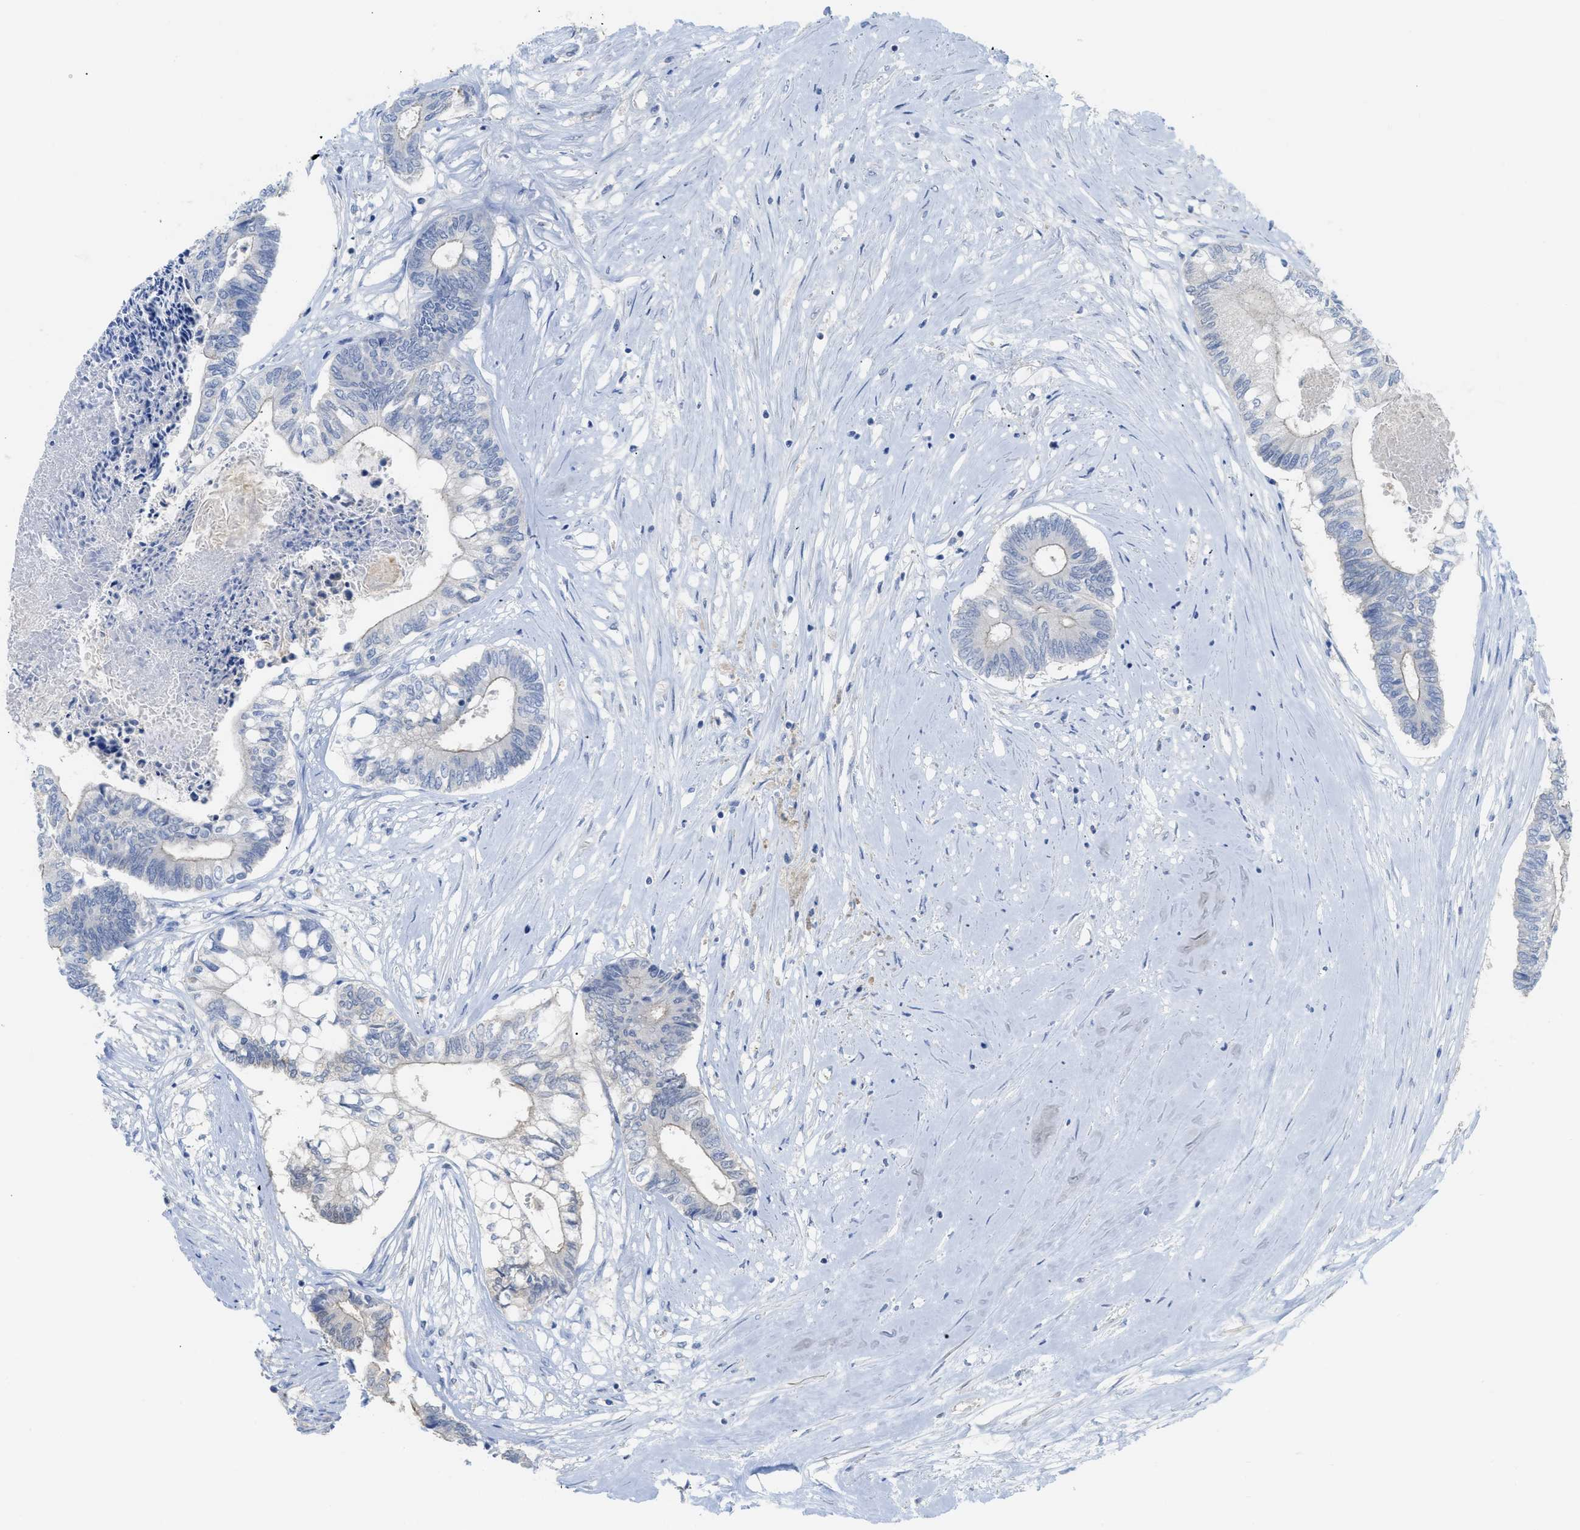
{"staining": {"intensity": "negative", "quantity": "none", "location": "none"}, "tissue": "colorectal cancer", "cell_type": "Tumor cells", "image_type": "cancer", "snomed": [{"axis": "morphology", "description": "Adenocarcinoma, NOS"}, {"axis": "topography", "description": "Rectum"}], "caption": "Tumor cells show no significant staining in adenocarcinoma (colorectal).", "gene": "MYL3", "patient": {"sex": "male", "age": 63}}